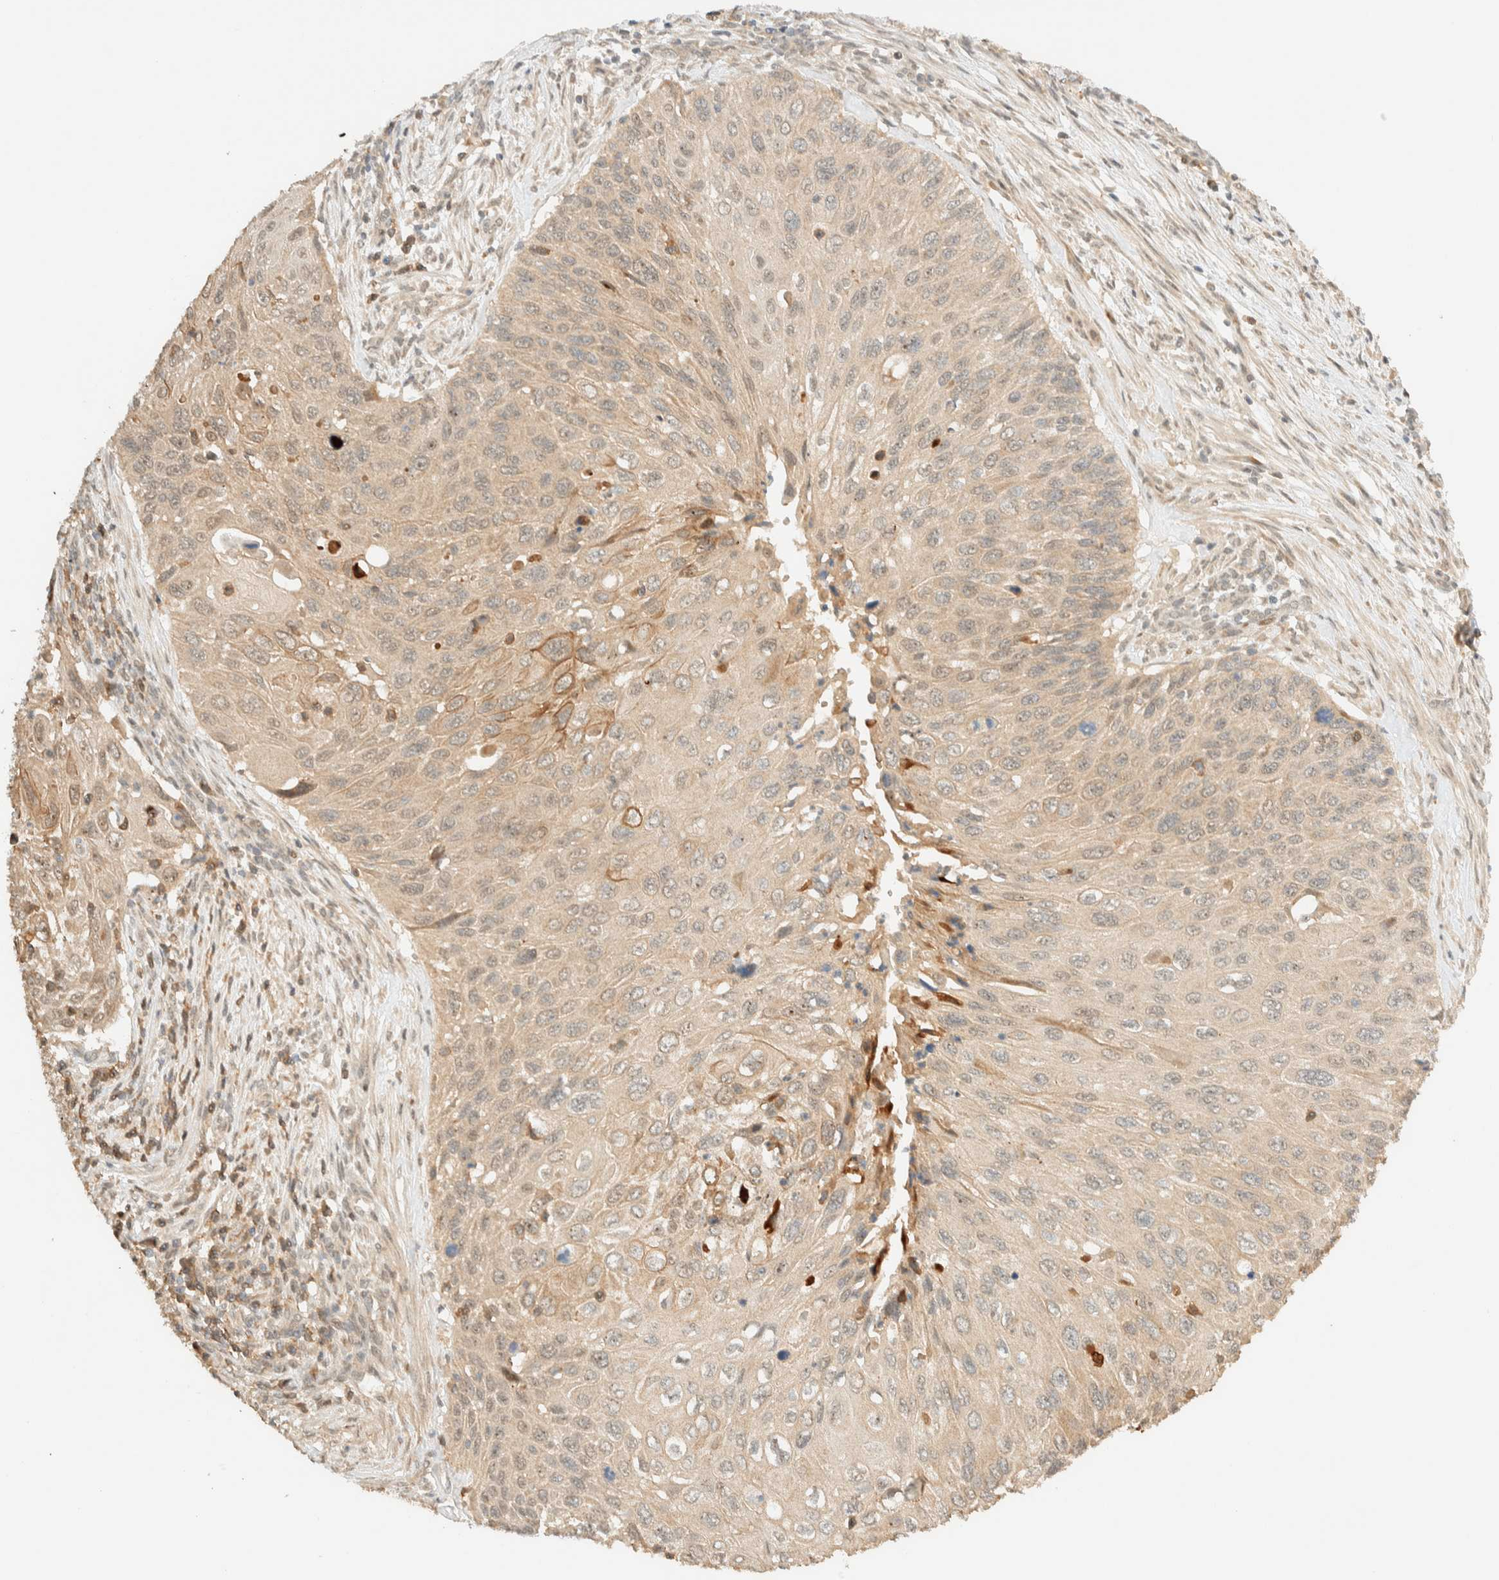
{"staining": {"intensity": "weak", "quantity": ">75%", "location": "cytoplasmic/membranous"}, "tissue": "cervical cancer", "cell_type": "Tumor cells", "image_type": "cancer", "snomed": [{"axis": "morphology", "description": "Squamous cell carcinoma, NOS"}, {"axis": "topography", "description": "Cervix"}], "caption": "An immunohistochemistry (IHC) image of tumor tissue is shown. Protein staining in brown shows weak cytoplasmic/membranous positivity in cervical cancer within tumor cells.", "gene": "ZBTB34", "patient": {"sex": "female", "age": 70}}